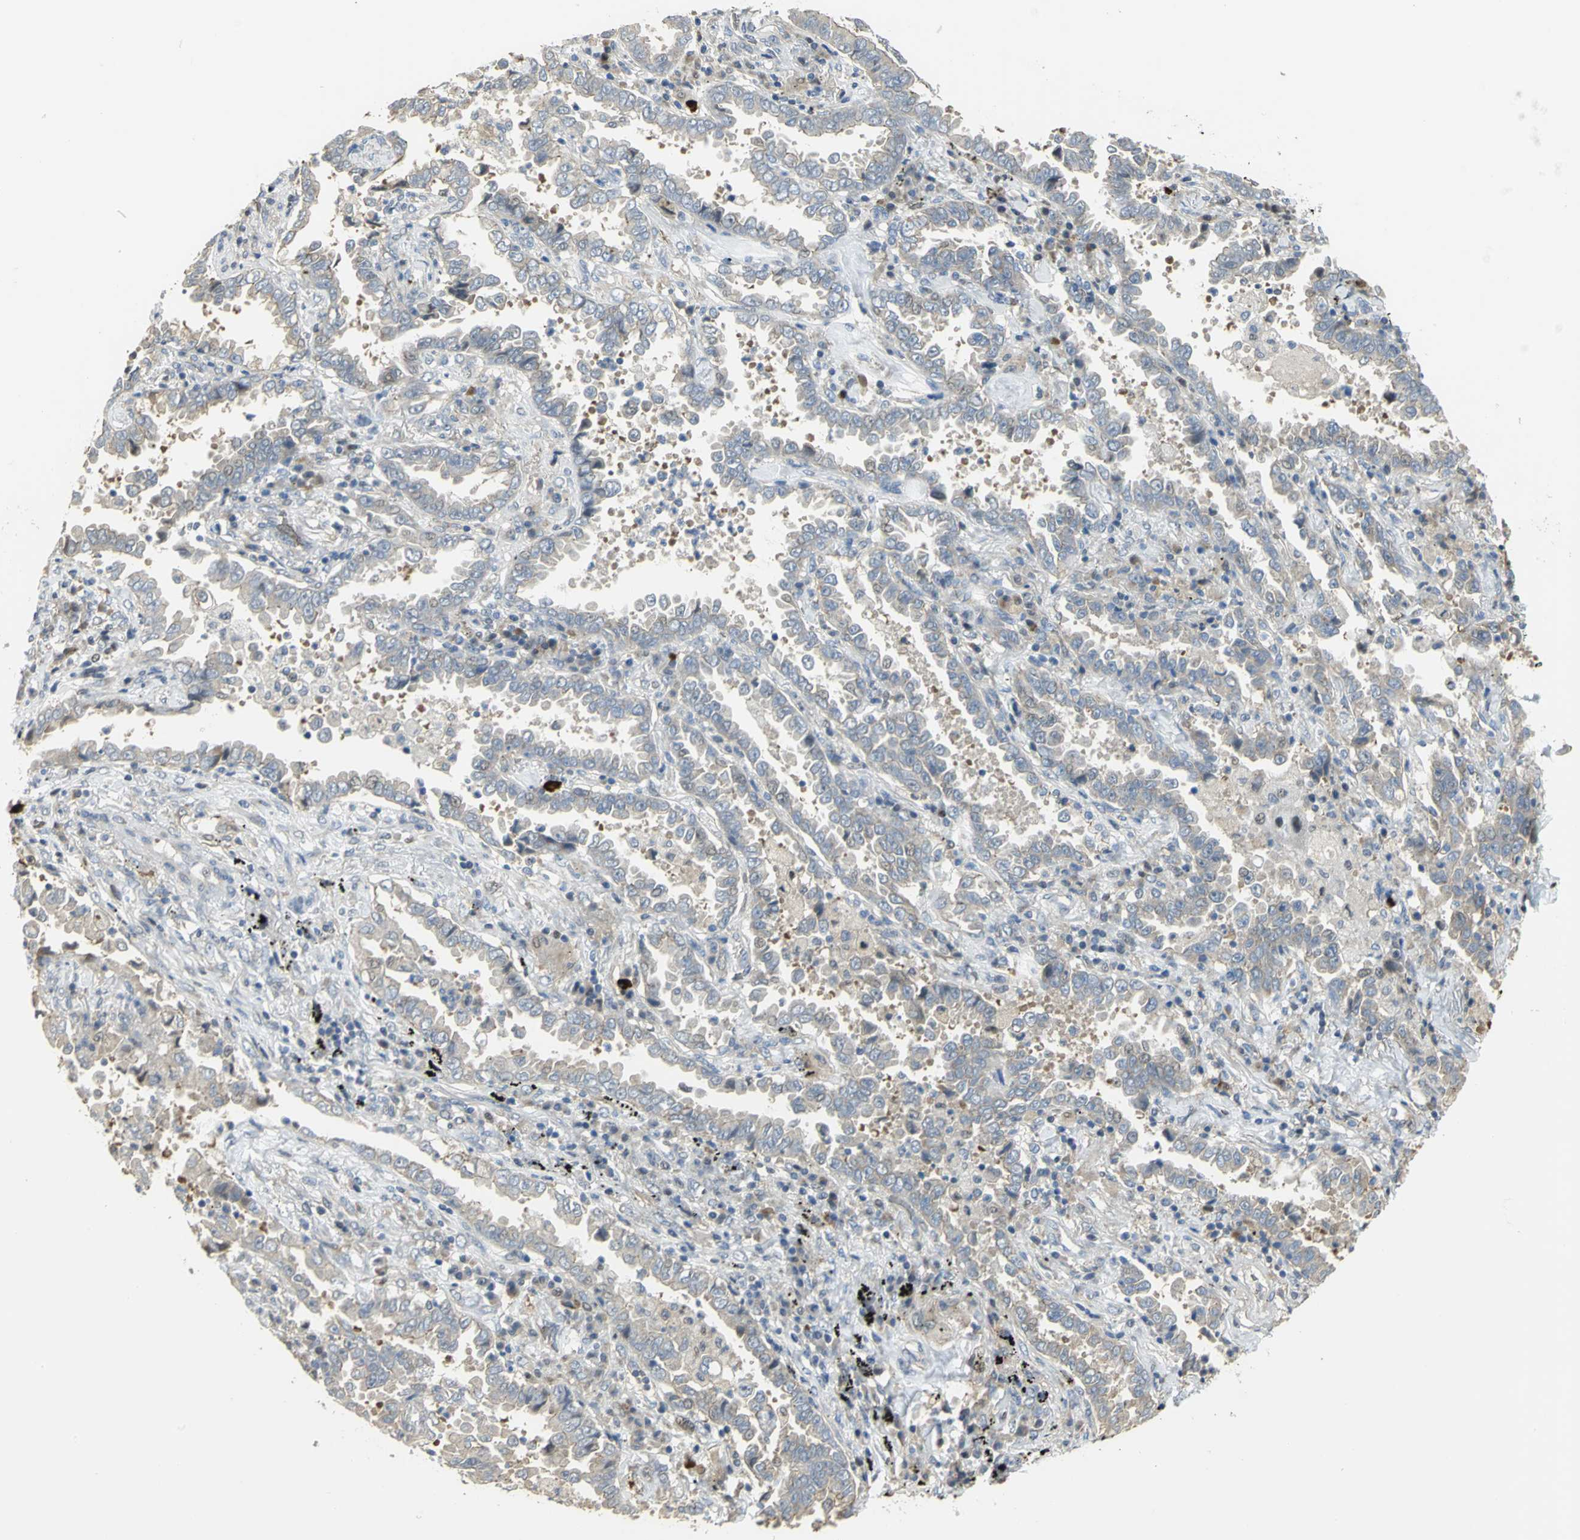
{"staining": {"intensity": "negative", "quantity": "none", "location": "none"}, "tissue": "lung cancer", "cell_type": "Tumor cells", "image_type": "cancer", "snomed": [{"axis": "morphology", "description": "Normal tissue, NOS"}, {"axis": "morphology", "description": "Inflammation, NOS"}, {"axis": "morphology", "description": "Adenocarcinoma, NOS"}, {"axis": "topography", "description": "Lung"}], "caption": "Tumor cells show no significant positivity in lung cancer (adenocarcinoma).", "gene": "ANK1", "patient": {"sex": "female", "age": 64}}